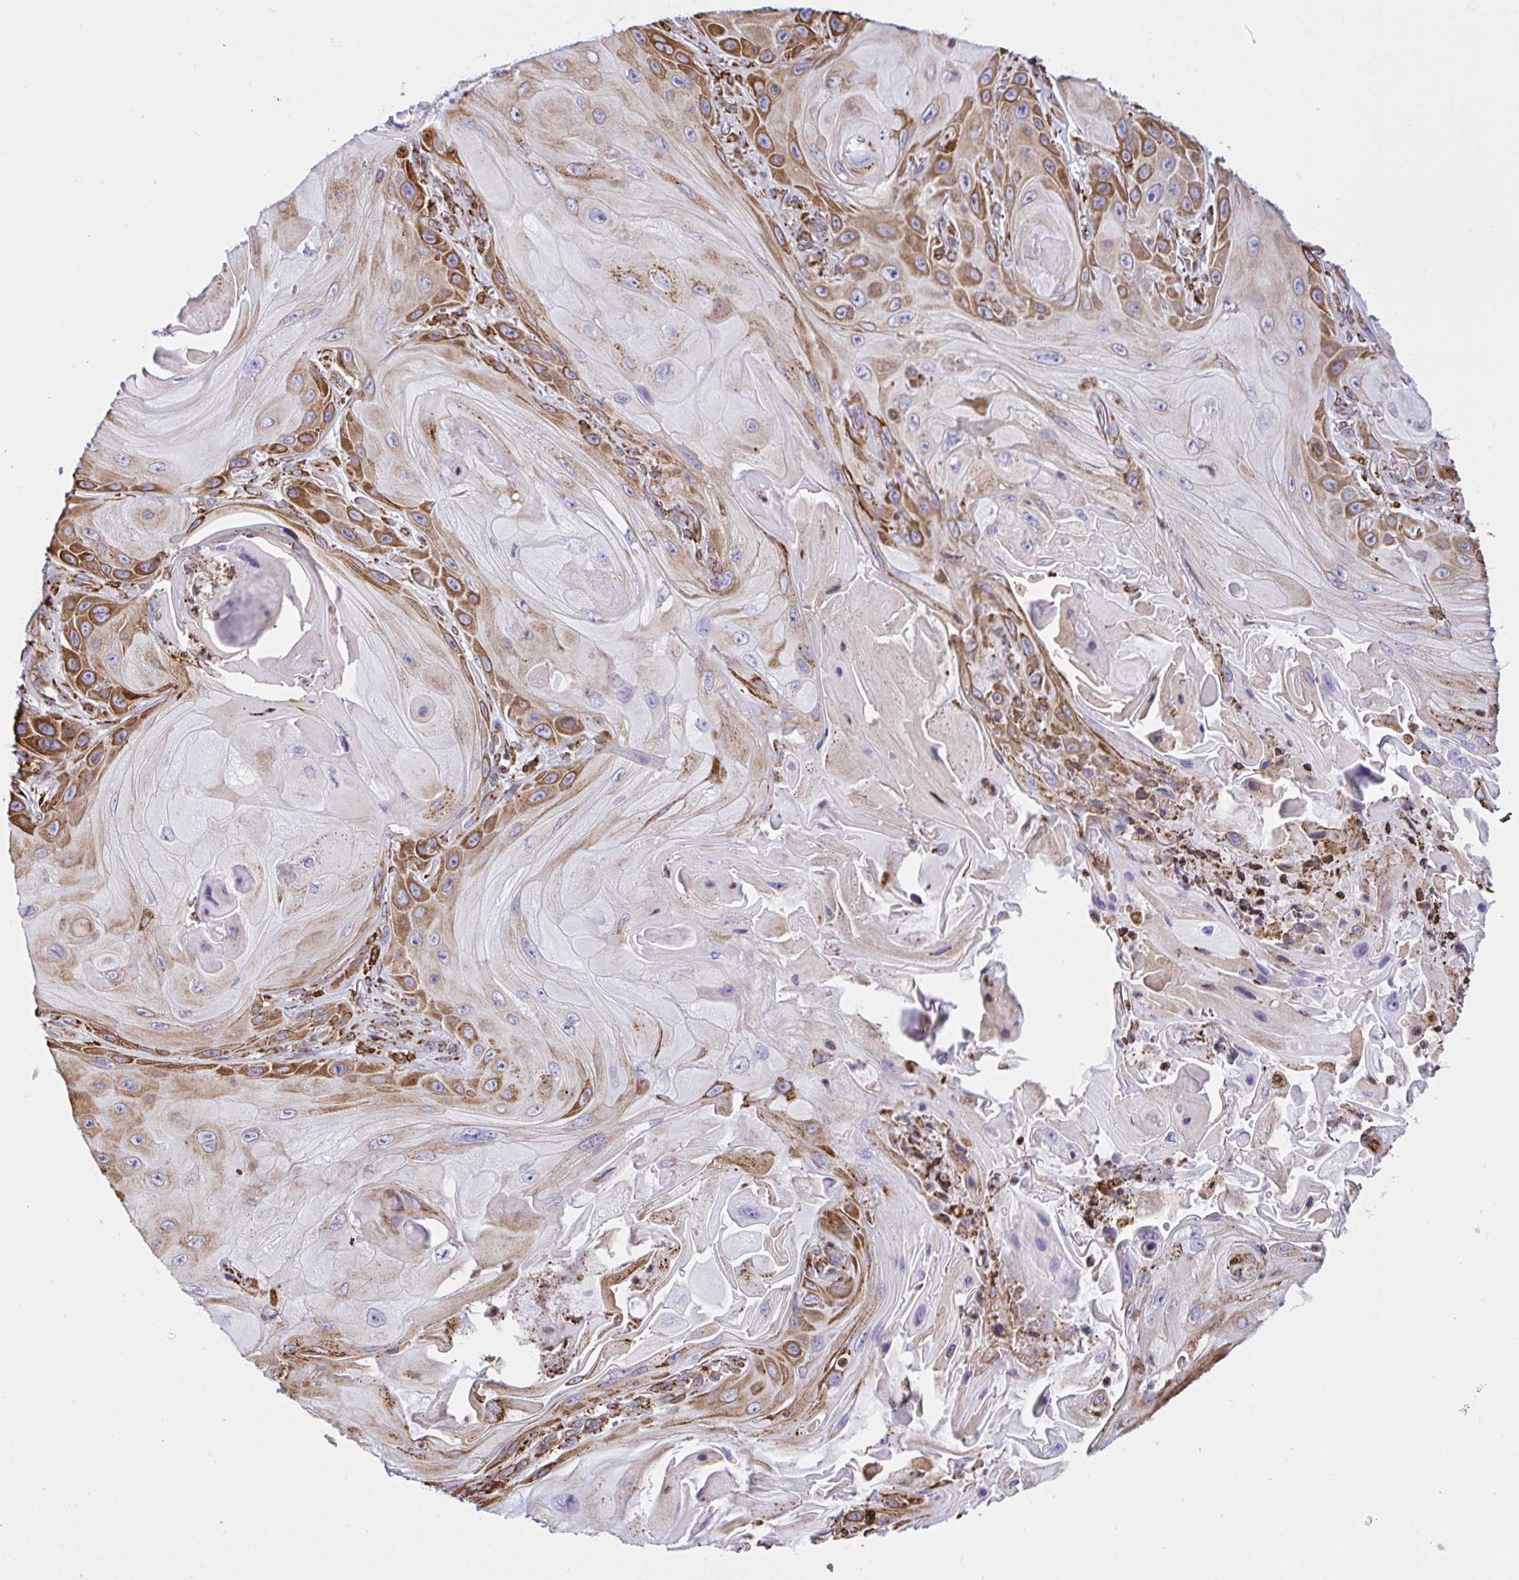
{"staining": {"intensity": "moderate", "quantity": "25%-75%", "location": "cytoplasmic/membranous"}, "tissue": "skin cancer", "cell_type": "Tumor cells", "image_type": "cancer", "snomed": [{"axis": "morphology", "description": "Squamous cell carcinoma, NOS"}, {"axis": "topography", "description": "Skin"}], "caption": "Human skin cancer (squamous cell carcinoma) stained with a protein marker displays moderate staining in tumor cells.", "gene": "CLGN", "patient": {"sex": "female", "age": 94}}